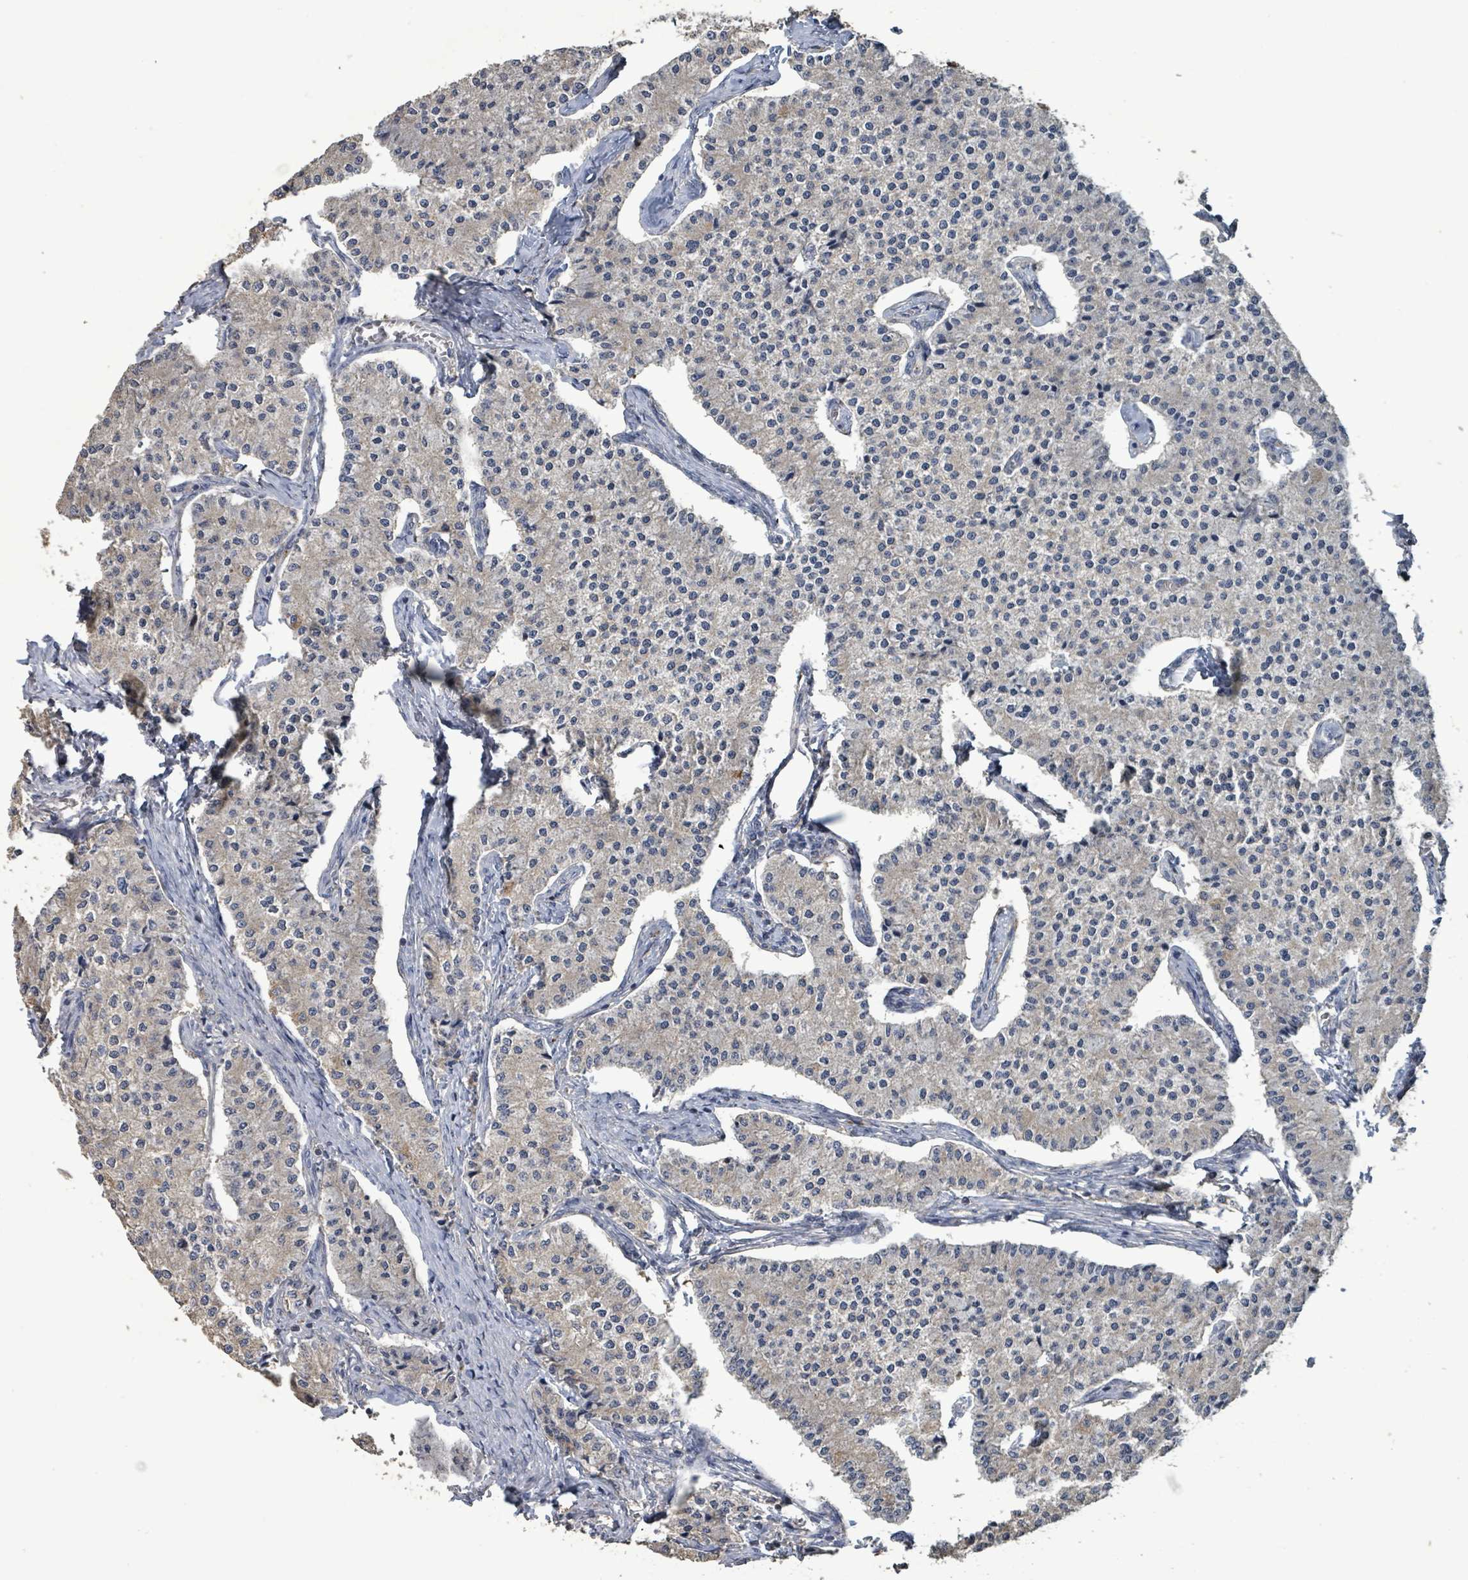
{"staining": {"intensity": "weak", "quantity": "<25%", "location": "cytoplasmic/membranous"}, "tissue": "carcinoid", "cell_type": "Tumor cells", "image_type": "cancer", "snomed": [{"axis": "morphology", "description": "Carcinoid, malignant, NOS"}, {"axis": "topography", "description": "Colon"}], "caption": "Protein analysis of malignant carcinoid shows no significant positivity in tumor cells.", "gene": "PLAAT1", "patient": {"sex": "female", "age": 52}}